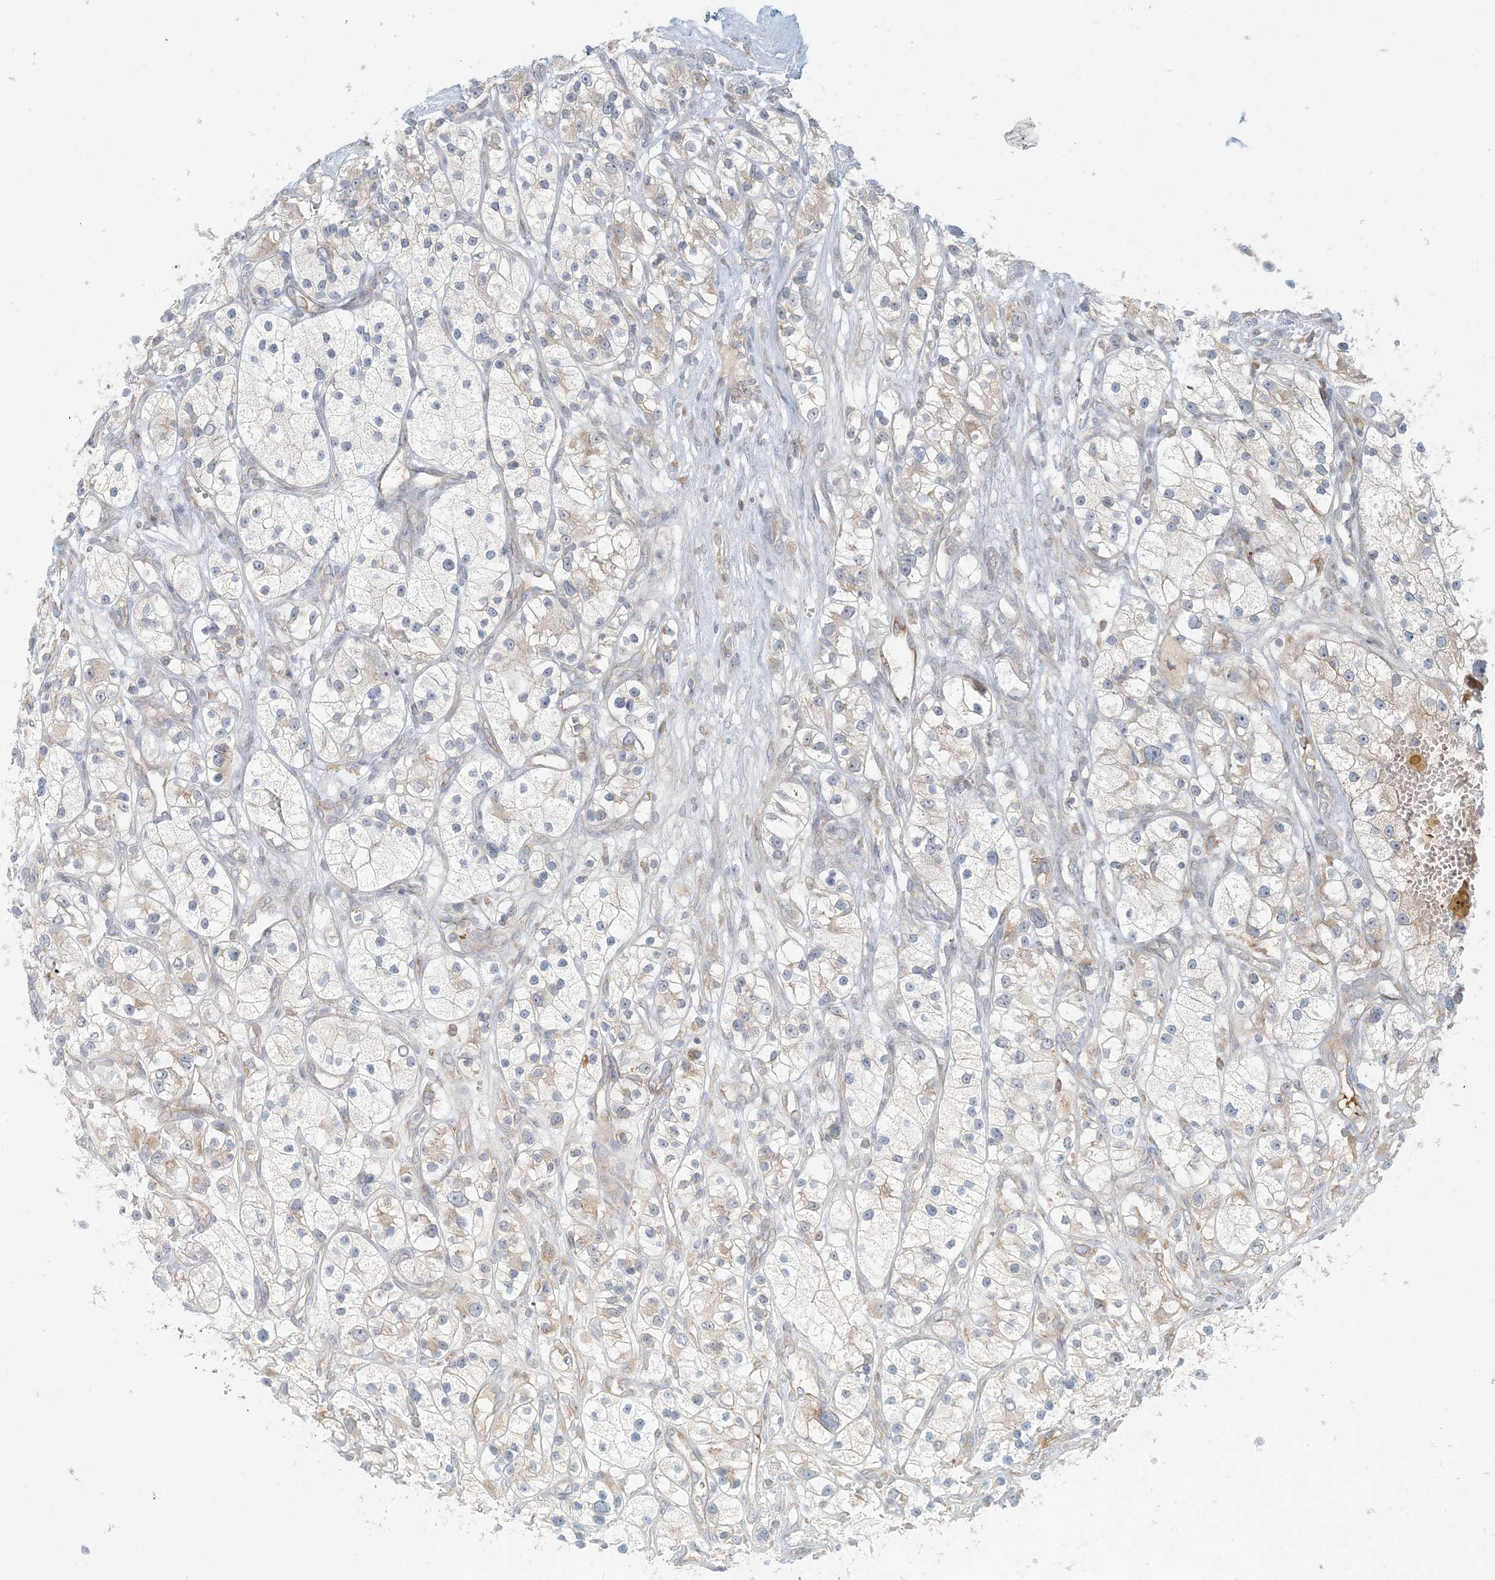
{"staining": {"intensity": "weak", "quantity": "<25%", "location": "cytoplasmic/membranous"}, "tissue": "renal cancer", "cell_type": "Tumor cells", "image_type": "cancer", "snomed": [{"axis": "morphology", "description": "Adenocarcinoma, NOS"}, {"axis": "topography", "description": "Kidney"}], "caption": "Human renal cancer stained for a protein using immunohistochemistry shows no positivity in tumor cells.", "gene": "HACL1", "patient": {"sex": "female", "age": 57}}